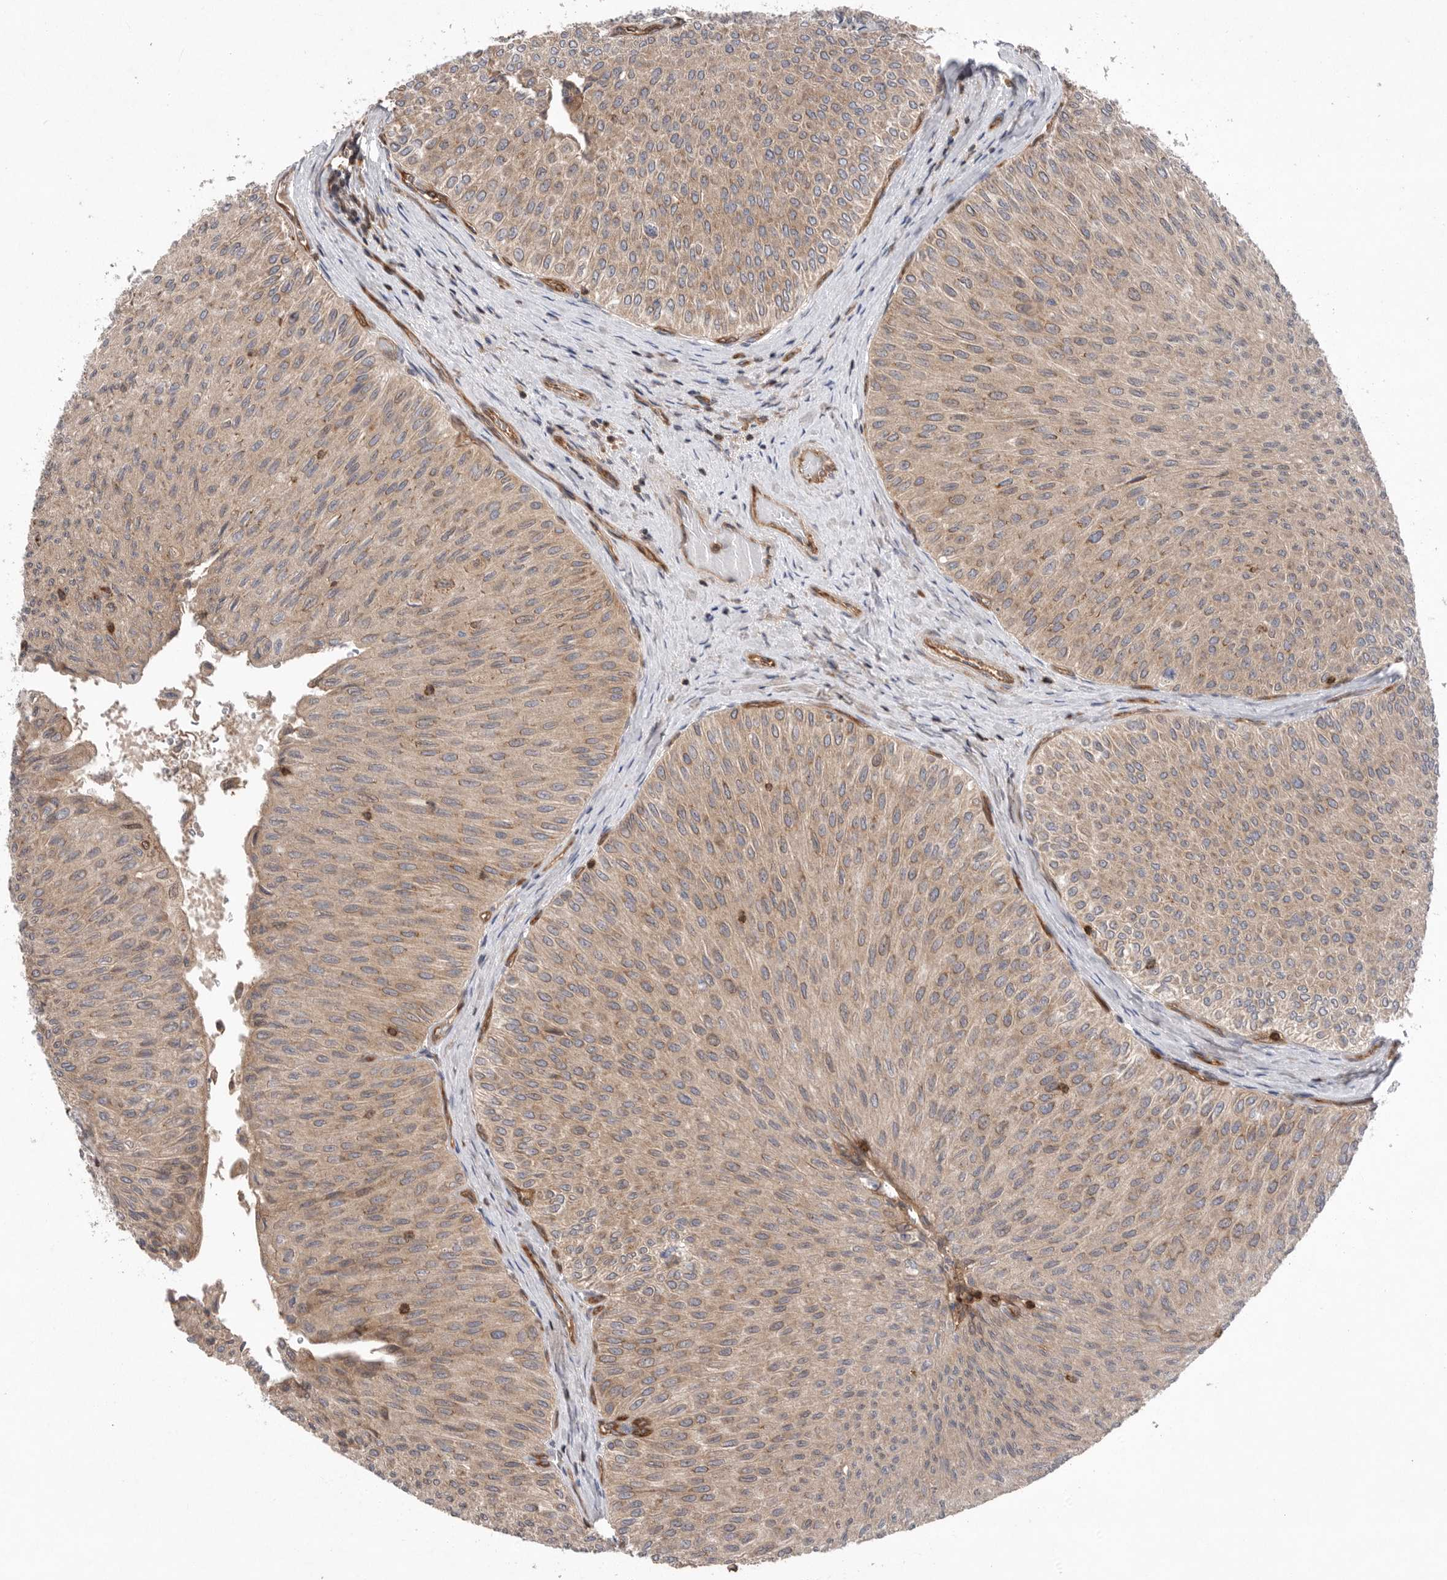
{"staining": {"intensity": "weak", "quantity": ">75%", "location": "cytoplasmic/membranous"}, "tissue": "urothelial cancer", "cell_type": "Tumor cells", "image_type": "cancer", "snomed": [{"axis": "morphology", "description": "Urothelial carcinoma, Low grade"}, {"axis": "topography", "description": "Urinary bladder"}], "caption": "This micrograph displays immunohistochemistry (IHC) staining of human low-grade urothelial carcinoma, with low weak cytoplasmic/membranous staining in about >75% of tumor cells.", "gene": "PRKCH", "patient": {"sex": "male", "age": 78}}